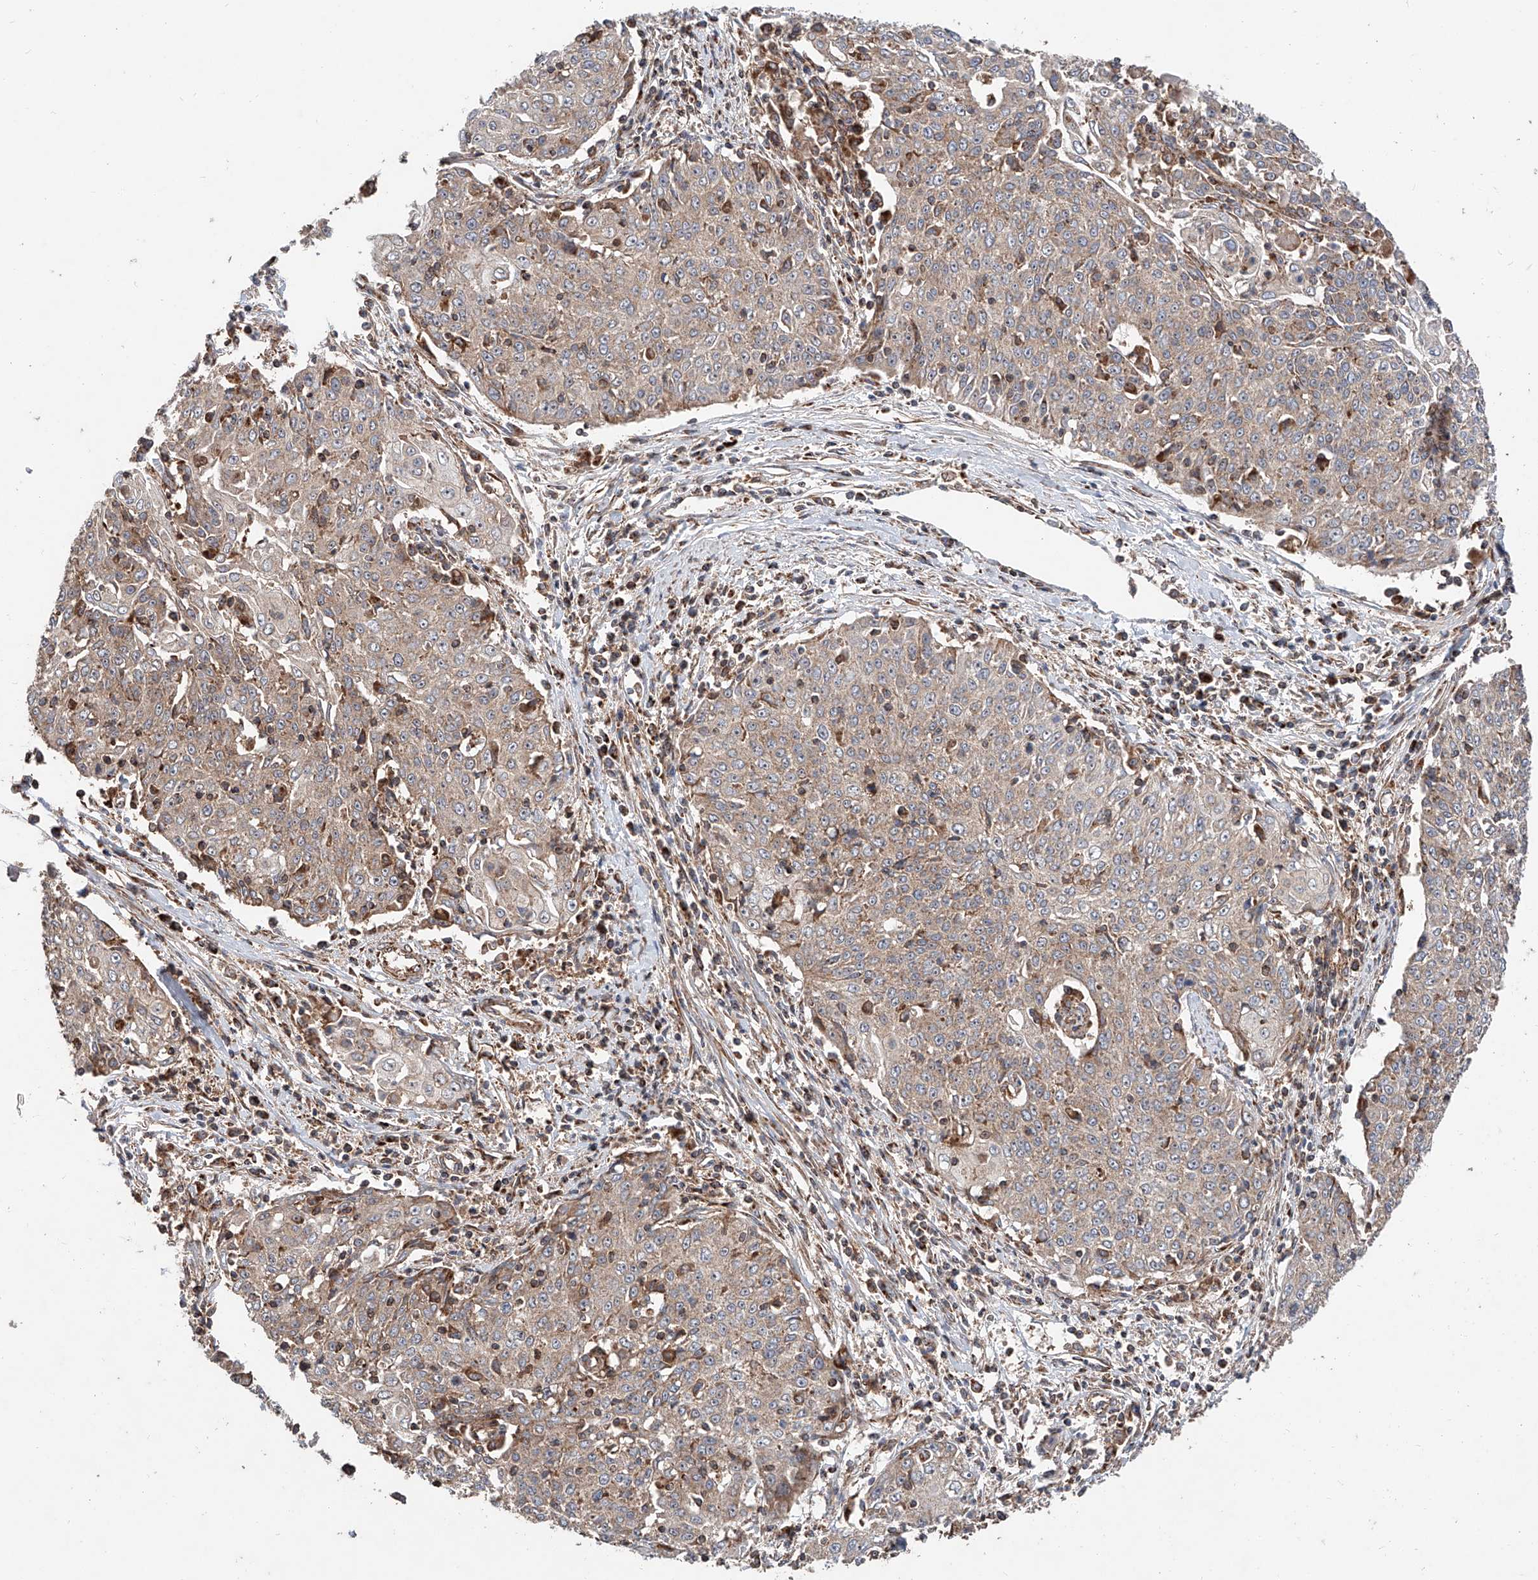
{"staining": {"intensity": "weak", "quantity": ">75%", "location": "cytoplasmic/membranous"}, "tissue": "cervical cancer", "cell_type": "Tumor cells", "image_type": "cancer", "snomed": [{"axis": "morphology", "description": "Squamous cell carcinoma, NOS"}, {"axis": "topography", "description": "Cervix"}], "caption": "Squamous cell carcinoma (cervical) stained with a brown dye demonstrates weak cytoplasmic/membranous positive positivity in about >75% of tumor cells.", "gene": "PISD", "patient": {"sex": "female", "age": 48}}